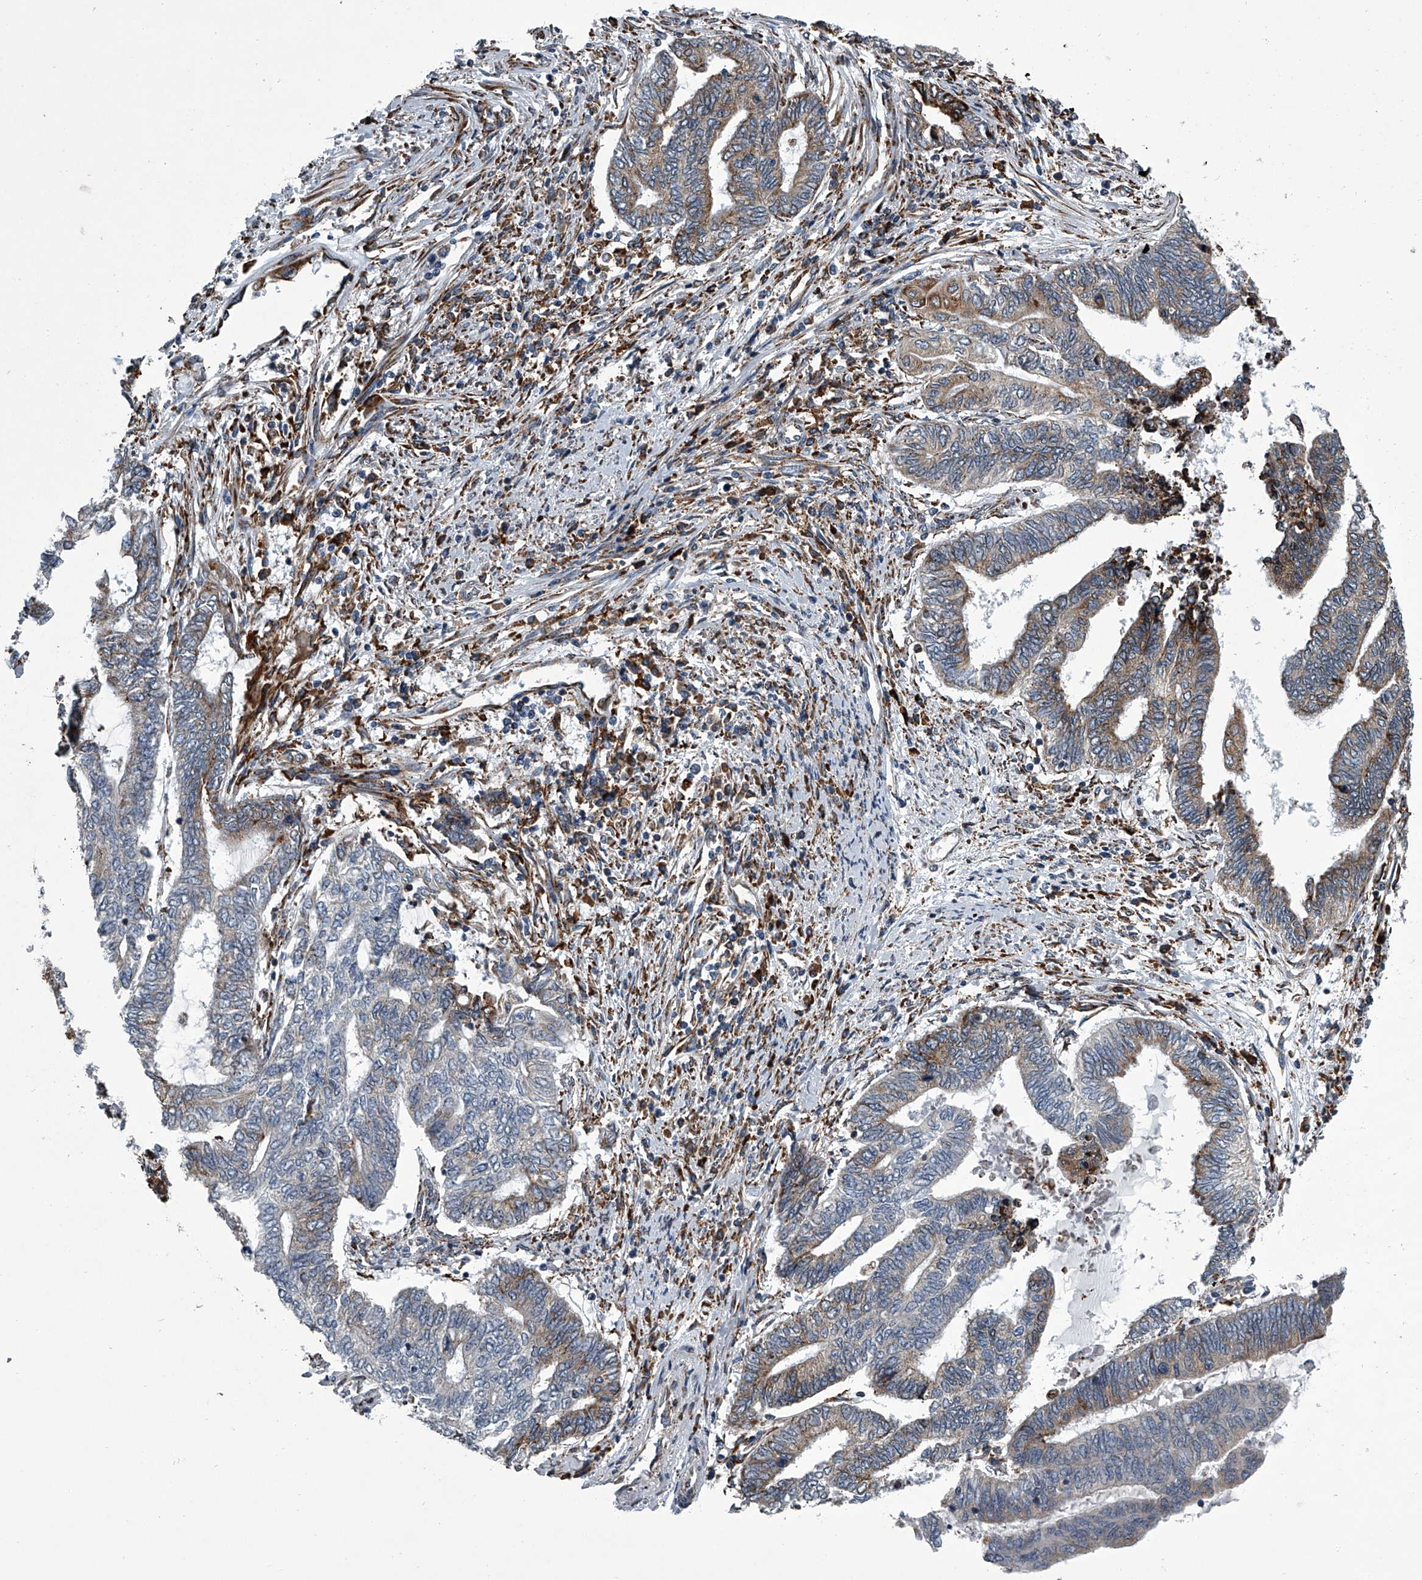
{"staining": {"intensity": "weak", "quantity": "25%-75%", "location": "cytoplasmic/membranous"}, "tissue": "endometrial cancer", "cell_type": "Tumor cells", "image_type": "cancer", "snomed": [{"axis": "morphology", "description": "Adenocarcinoma, NOS"}, {"axis": "topography", "description": "Uterus"}, {"axis": "topography", "description": "Endometrium"}], "caption": "This is an image of IHC staining of adenocarcinoma (endometrial), which shows weak positivity in the cytoplasmic/membranous of tumor cells.", "gene": "TMEM63C", "patient": {"sex": "female", "age": 70}}